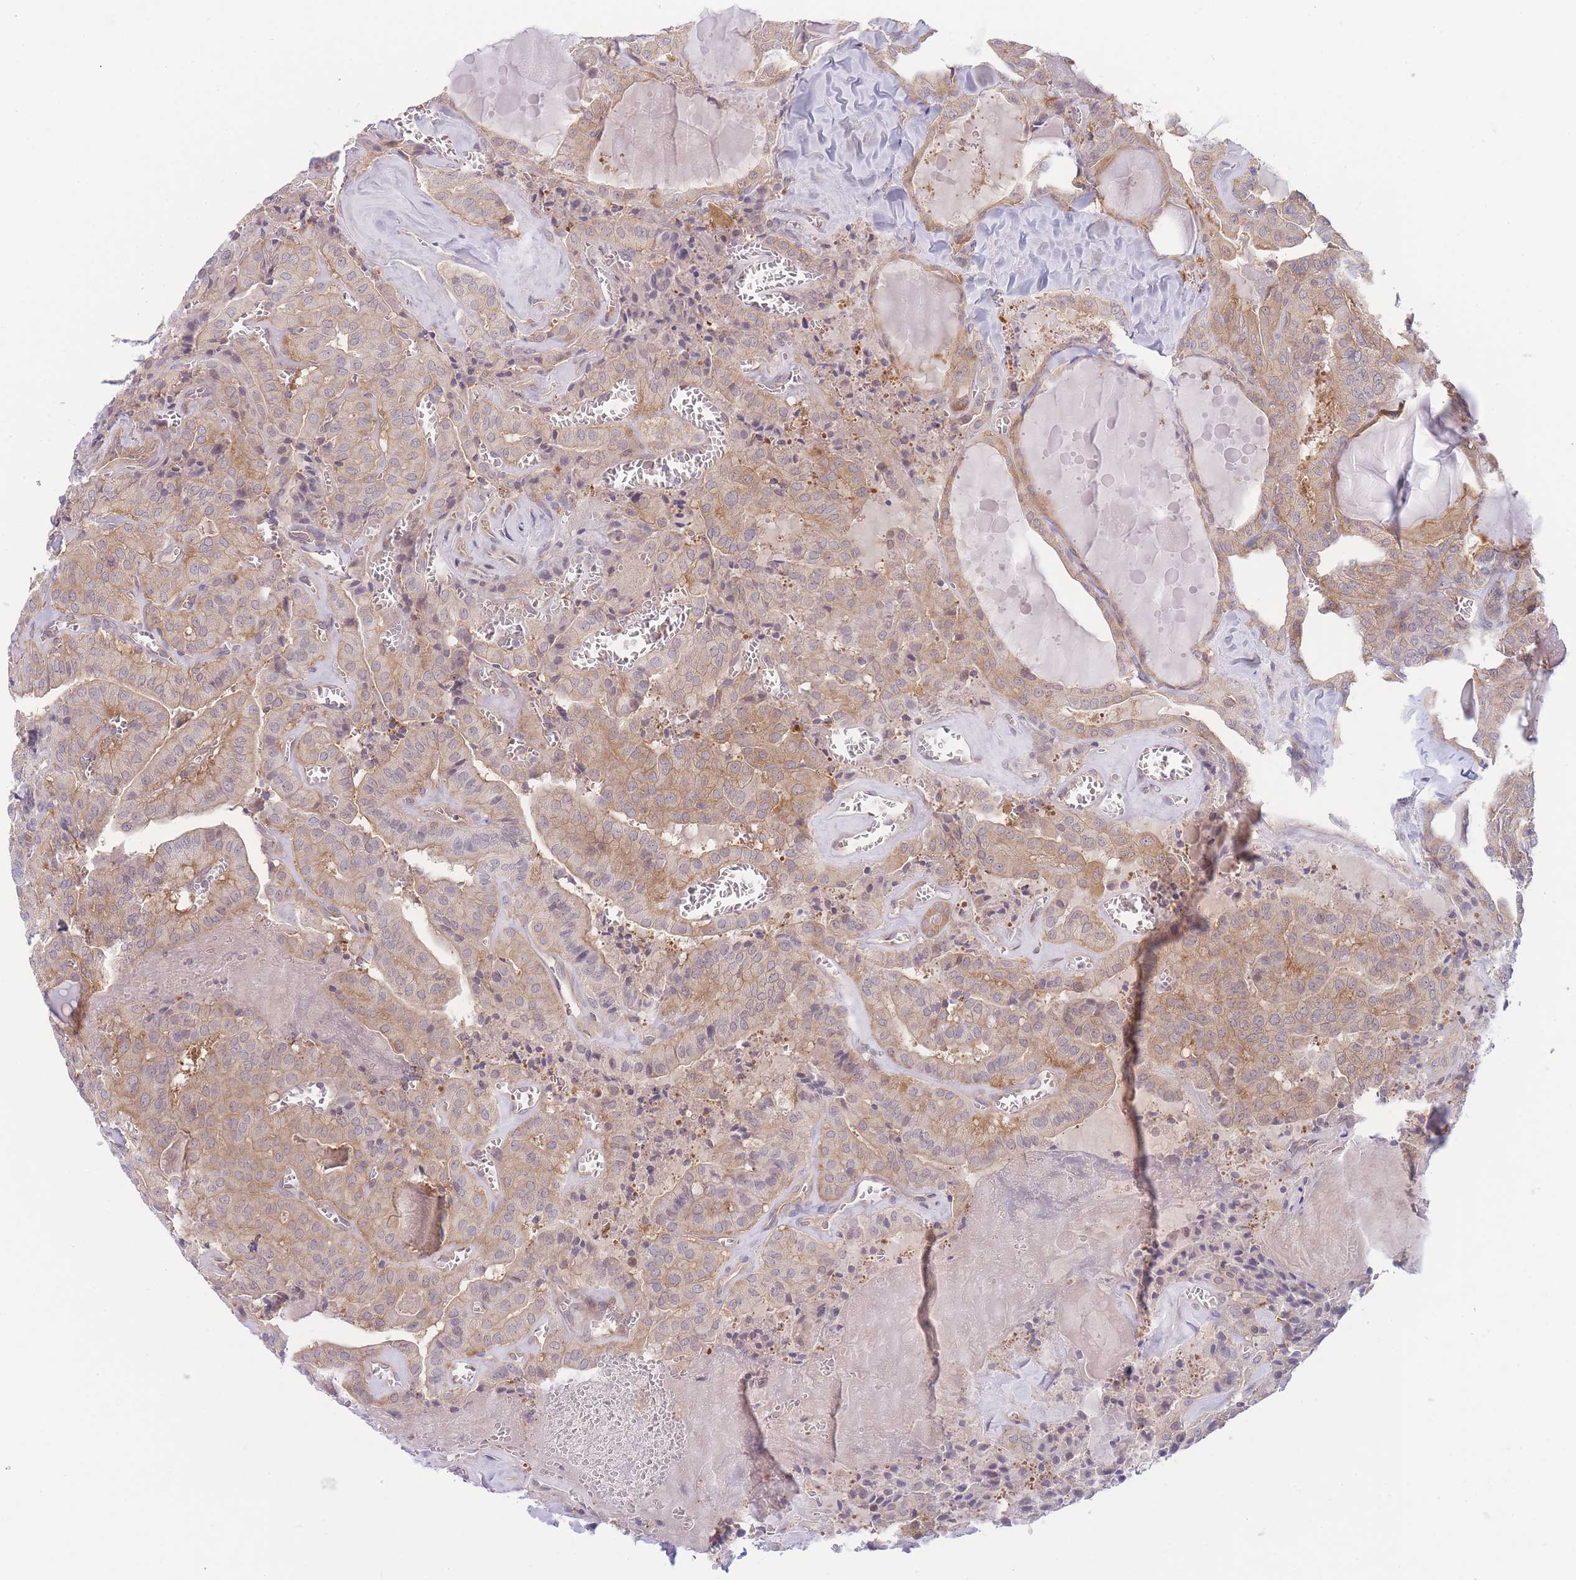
{"staining": {"intensity": "weak", "quantity": "25%-75%", "location": "cytoplasmic/membranous"}, "tissue": "thyroid cancer", "cell_type": "Tumor cells", "image_type": "cancer", "snomed": [{"axis": "morphology", "description": "Papillary adenocarcinoma, NOS"}, {"axis": "topography", "description": "Thyroid gland"}], "caption": "Protein staining of papillary adenocarcinoma (thyroid) tissue shows weak cytoplasmic/membranous expression in about 25%-75% of tumor cells.", "gene": "PFDN6", "patient": {"sex": "male", "age": 52}}